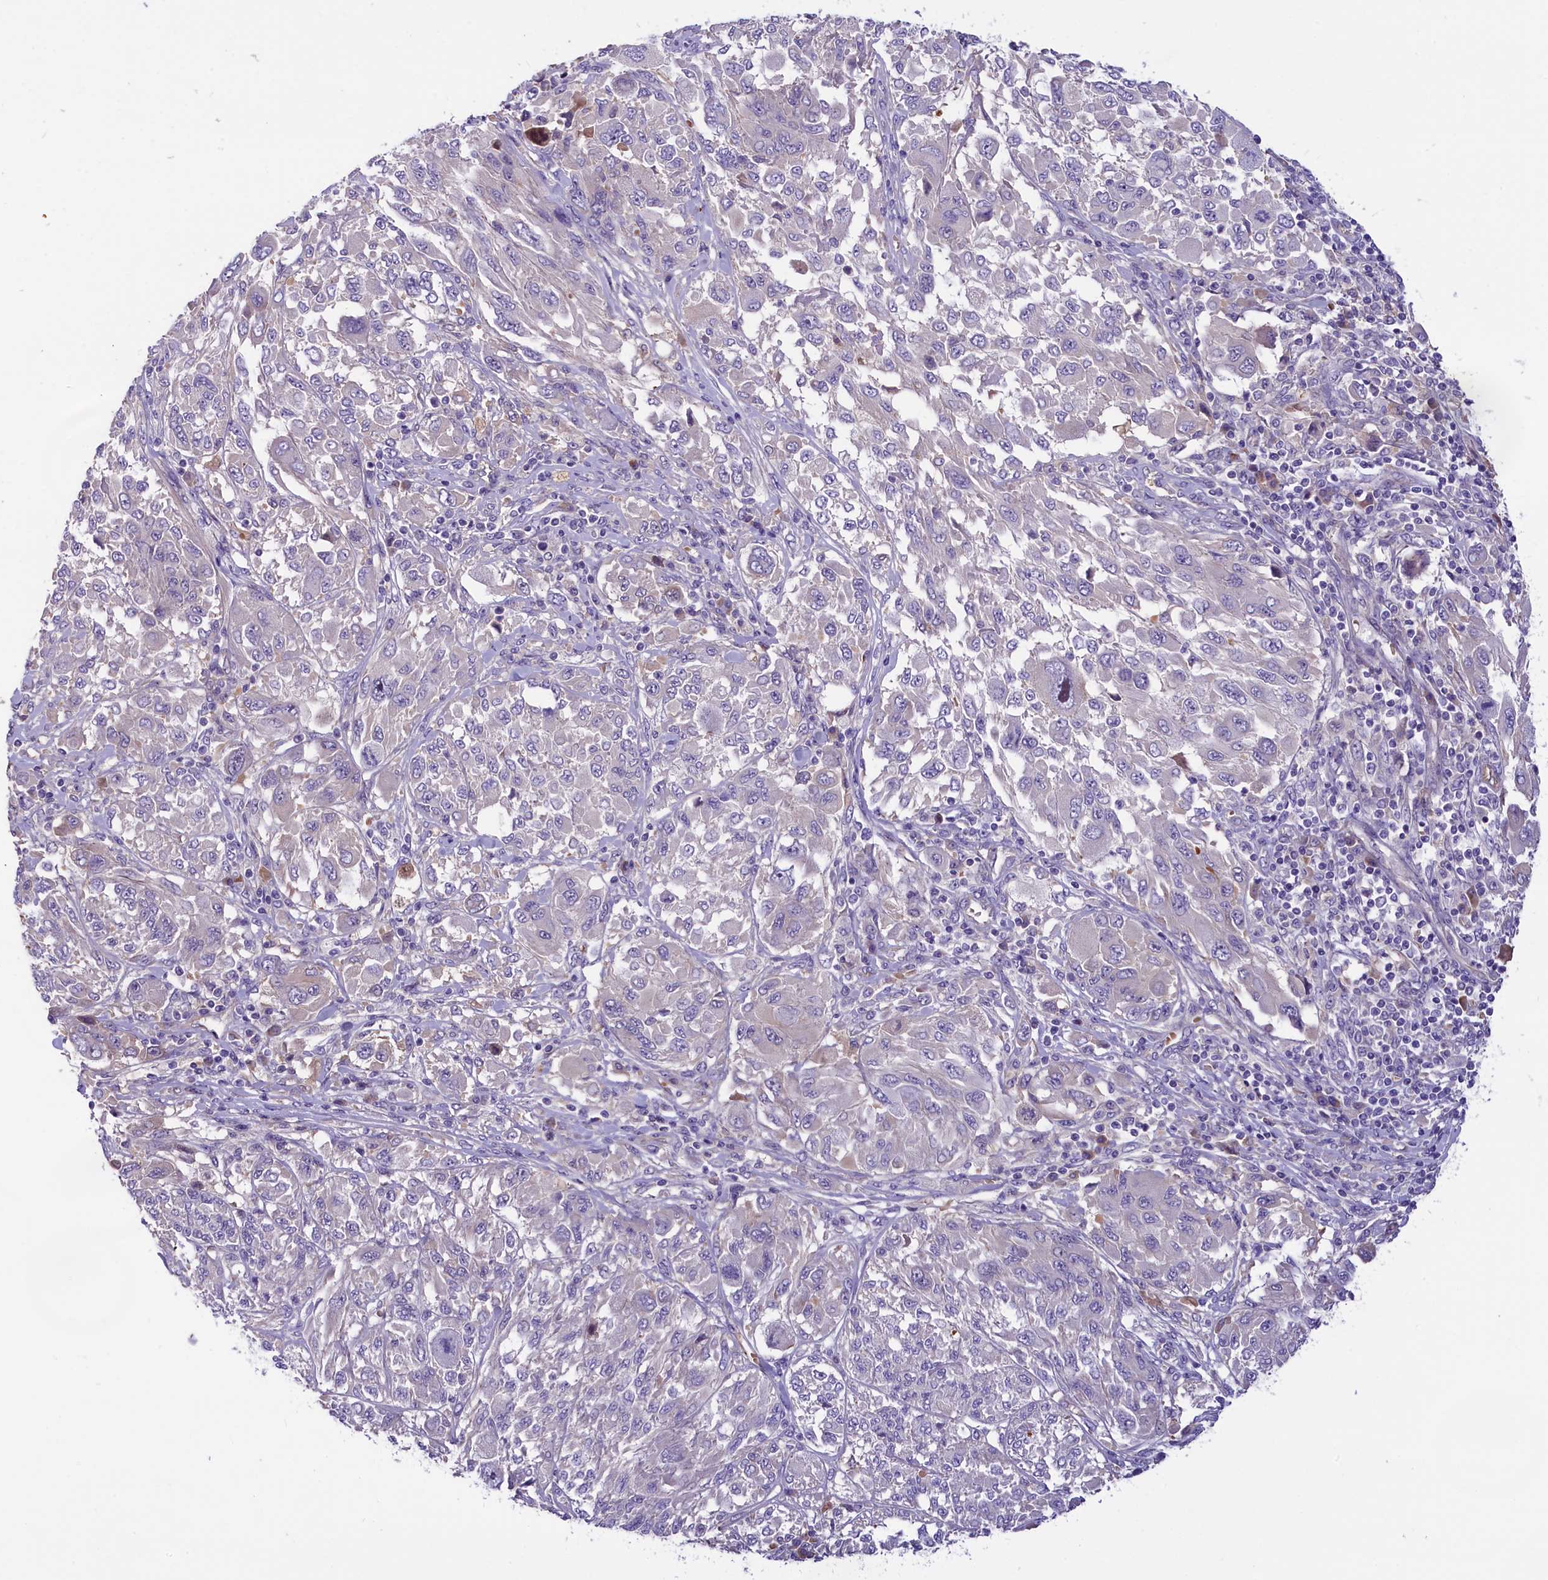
{"staining": {"intensity": "negative", "quantity": "none", "location": "none"}, "tissue": "melanoma", "cell_type": "Tumor cells", "image_type": "cancer", "snomed": [{"axis": "morphology", "description": "Malignant melanoma, NOS"}, {"axis": "topography", "description": "Skin"}], "caption": "The histopathology image shows no staining of tumor cells in melanoma.", "gene": "CCDC32", "patient": {"sex": "female", "age": 91}}